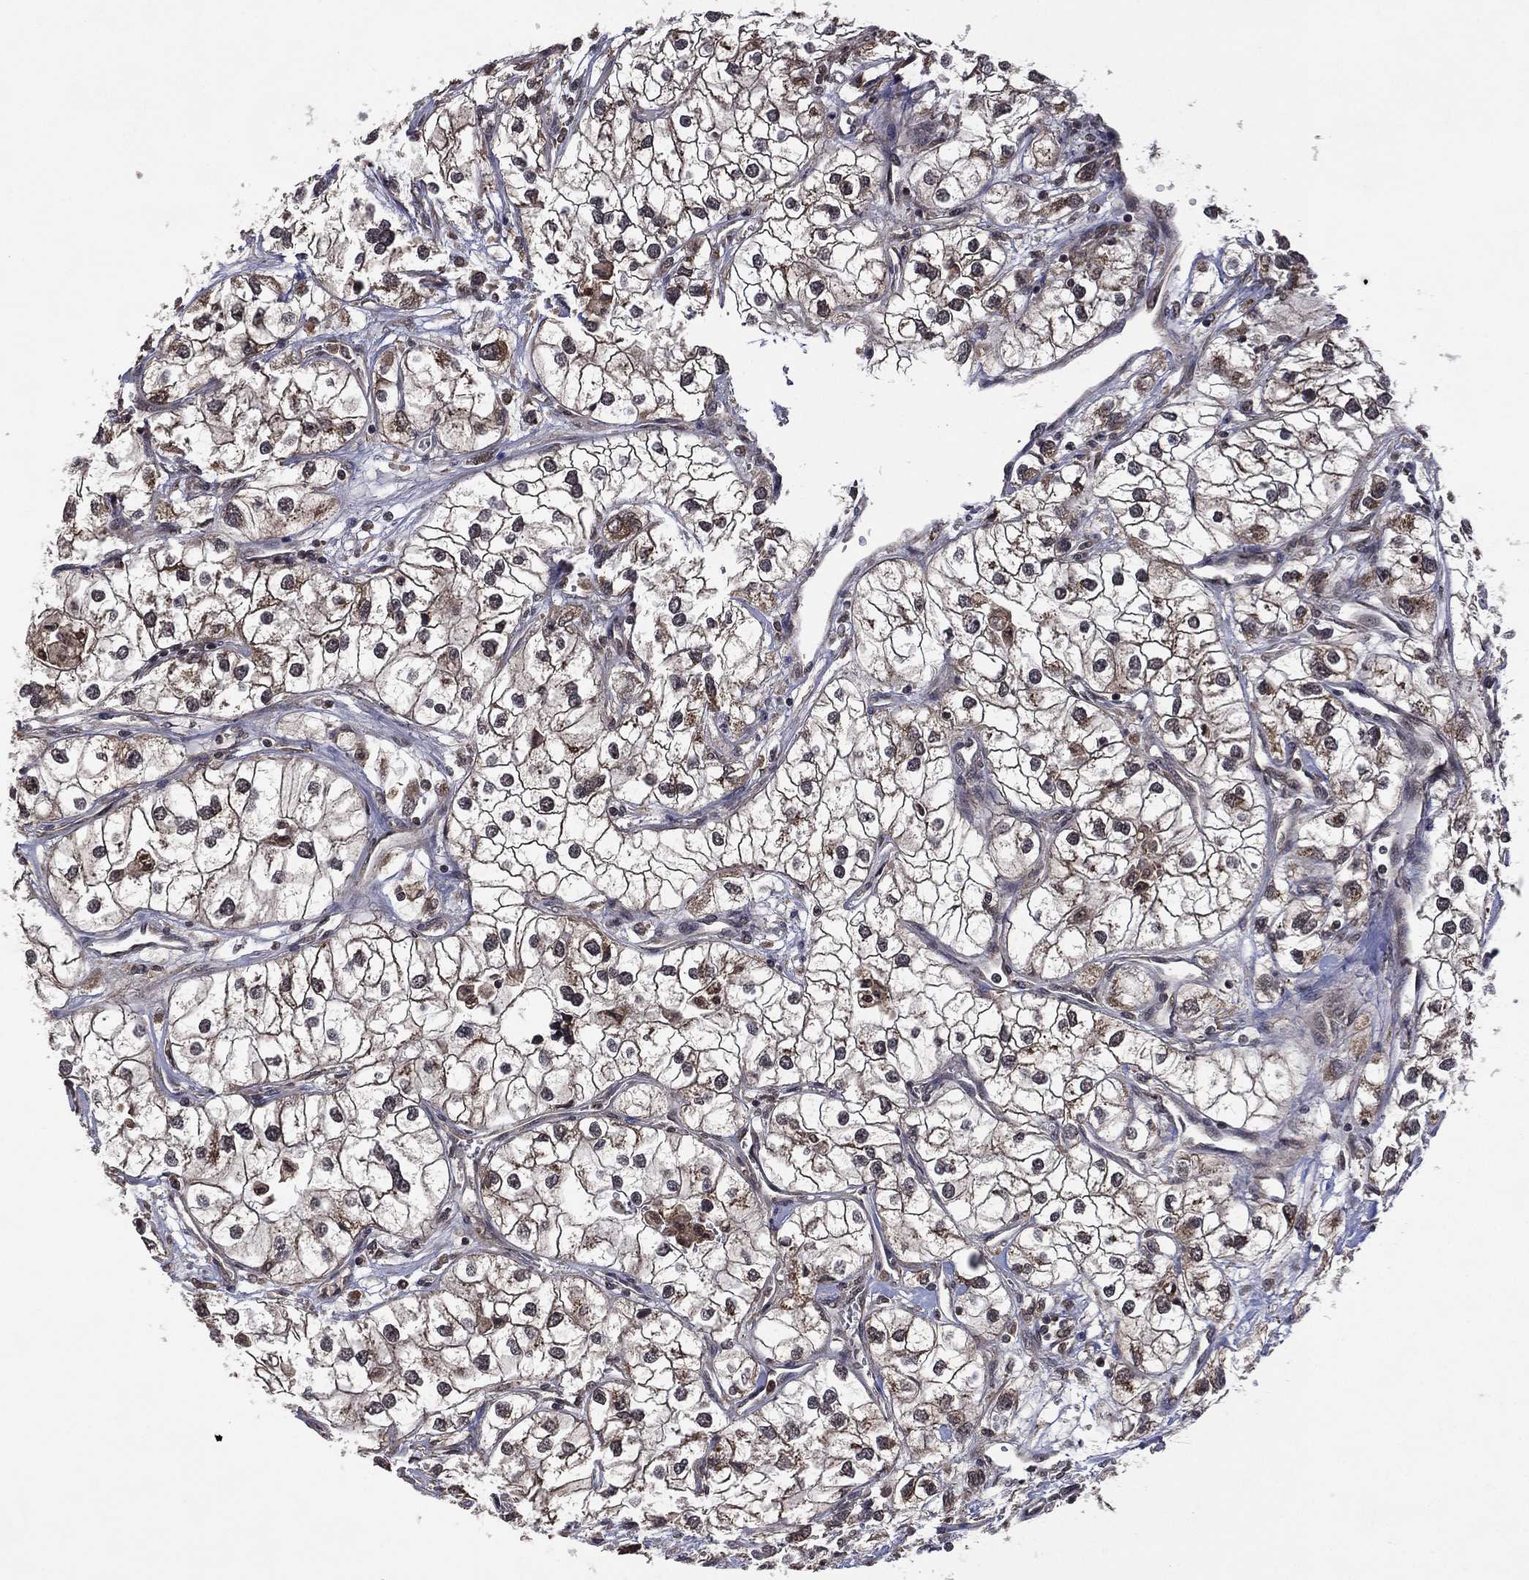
{"staining": {"intensity": "weak", "quantity": "25%-75%", "location": "cytoplasmic/membranous"}, "tissue": "renal cancer", "cell_type": "Tumor cells", "image_type": "cancer", "snomed": [{"axis": "morphology", "description": "Adenocarcinoma, NOS"}, {"axis": "topography", "description": "Kidney"}], "caption": "Tumor cells reveal low levels of weak cytoplasmic/membranous staining in about 25%-75% of cells in human adenocarcinoma (renal). (DAB (3,3'-diaminobenzidine) = brown stain, brightfield microscopy at high magnification).", "gene": "ATG4B", "patient": {"sex": "male", "age": 59}}